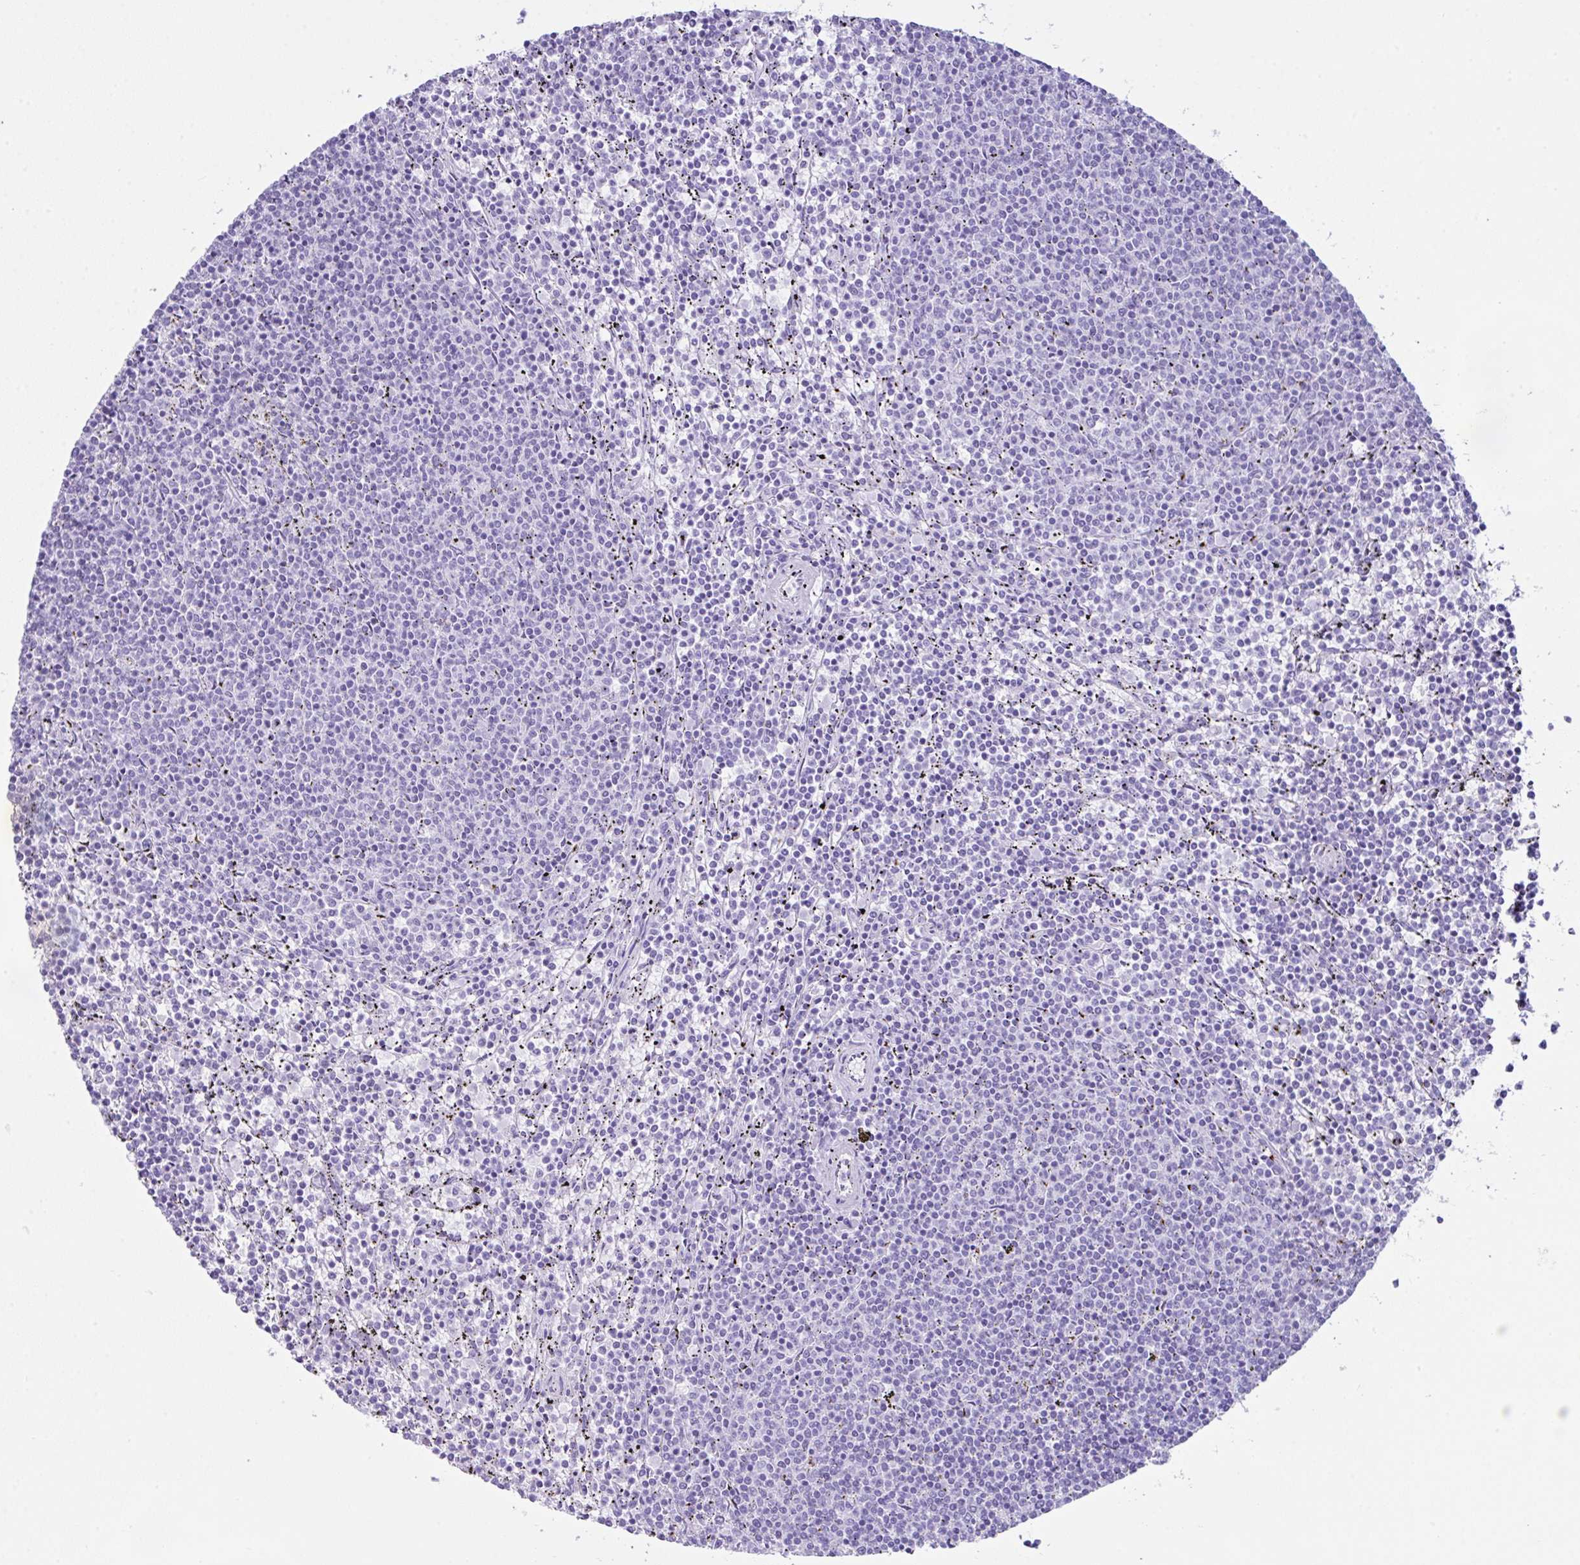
{"staining": {"intensity": "negative", "quantity": "none", "location": "none"}, "tissue": "lymphoma", "cell_type": "Tumor cells", "image_type": "cancer", "snomed": [{"axis": "morphology", "description": "Malignant lymphoma, non-Hodgkin's type, Low grade"}, {"axis": "topography", "description": "Spleen"}], "caption": "Immunohistochemical staining of lymphoma shows no significant expression in tumor cells.", "gene": "LGALS4", "patient": {"sex": "female", "age": 50}}